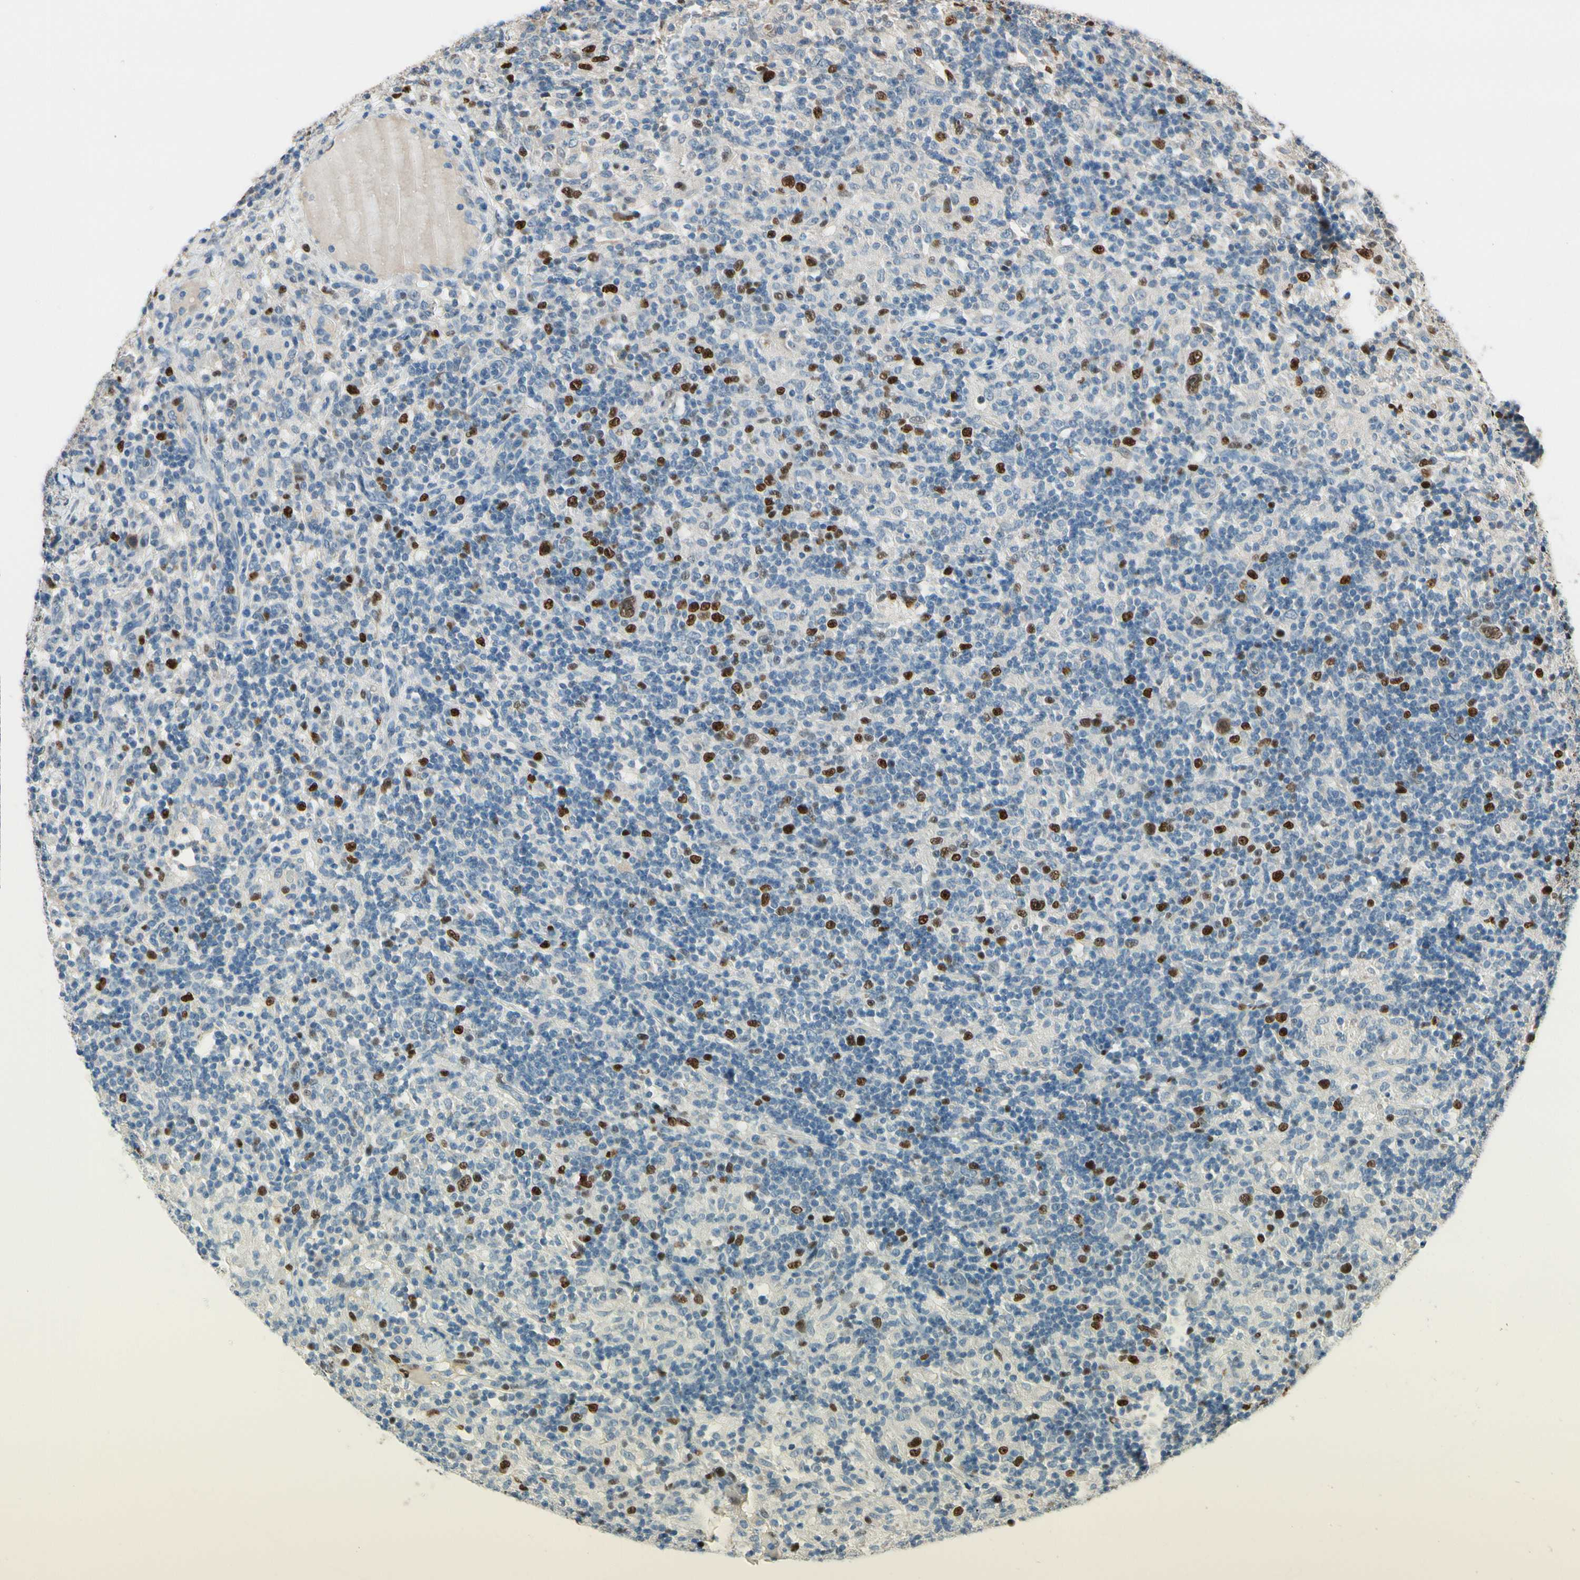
{"staining": {"intensity": "strong", "quantity": ">75%", "location": "nuclear"}, "tissue": "lymphoma", "cell_type": "Tumor cells", "image_type": "cancer", "snomed": [{"axis": "morphology", "description": "Hodgkin's disease, NOS"}, {"axis": "topography", "description": "Lymph node"}], "caption": "Immunohistochemical staining of lymphoma demonstrates high levels of strong nuclear protein expression in about >75% of tumor cells.", "gene": "ZKSCAN4", "patient": {"sex": "male", "age": 70}}